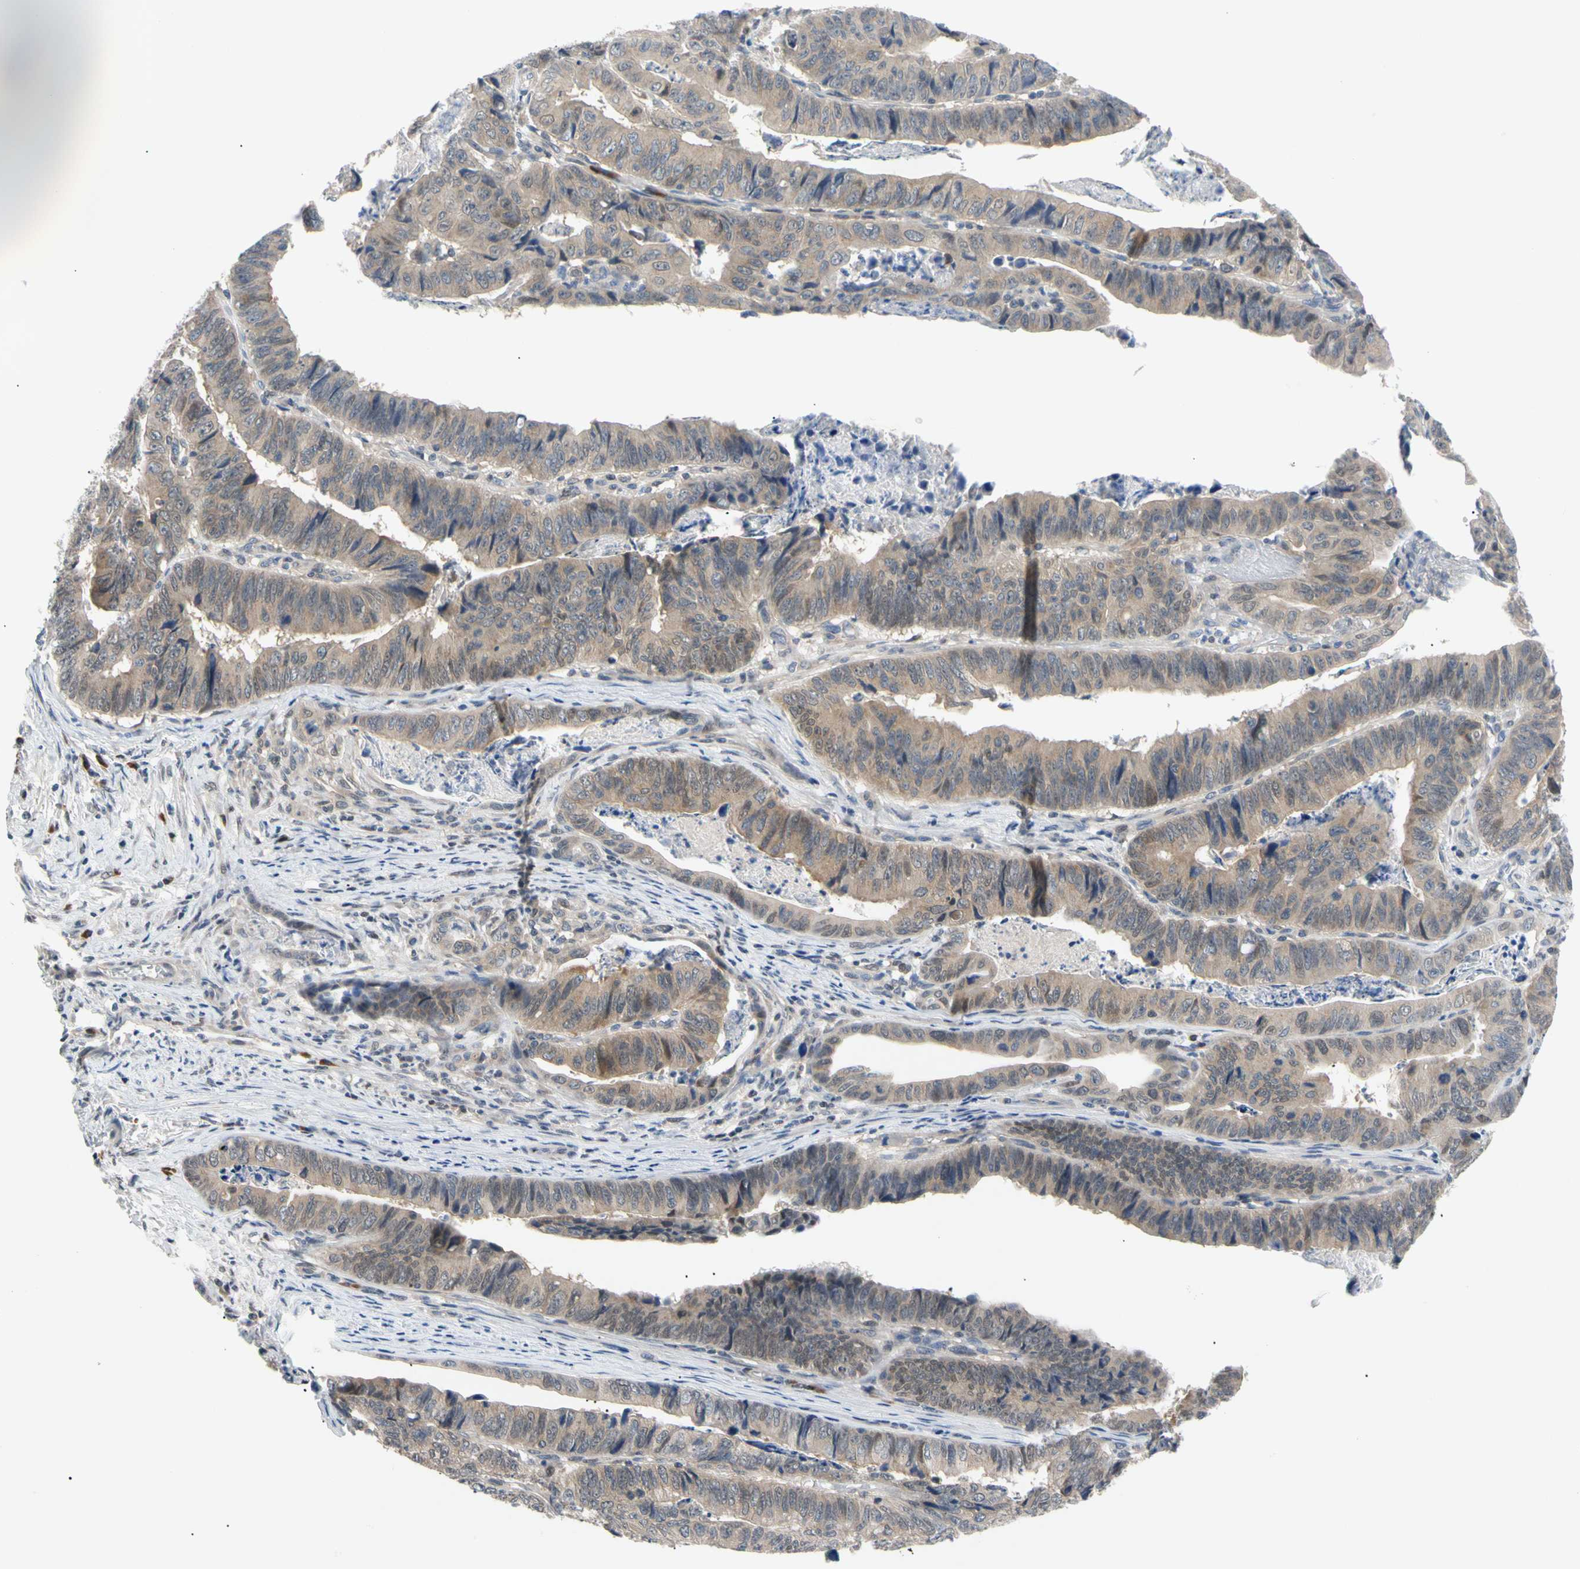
{"staining": {"intensity": "weak", "quantity": ">75%", "location": "cytoplasmic/membranous"}, "tissue": "stomach cancer", "cell_type": "Tumor cells", "image_type": "cancer", "snomed": [{"axis": "morphology", "description": "Adenocarcinoma, NOS"}, {"axis": "topography", "description": "Stomach, lower"}], "caption": "An image showing weak cytoplasmic/membranous positivity in about >75% of tumor cells in stomach cancer (adenocarcinoma), as visualized by brown immunohistochemical staining.", "gene": "SEC23B", "patient": {"sex": "male", "age": 77}}